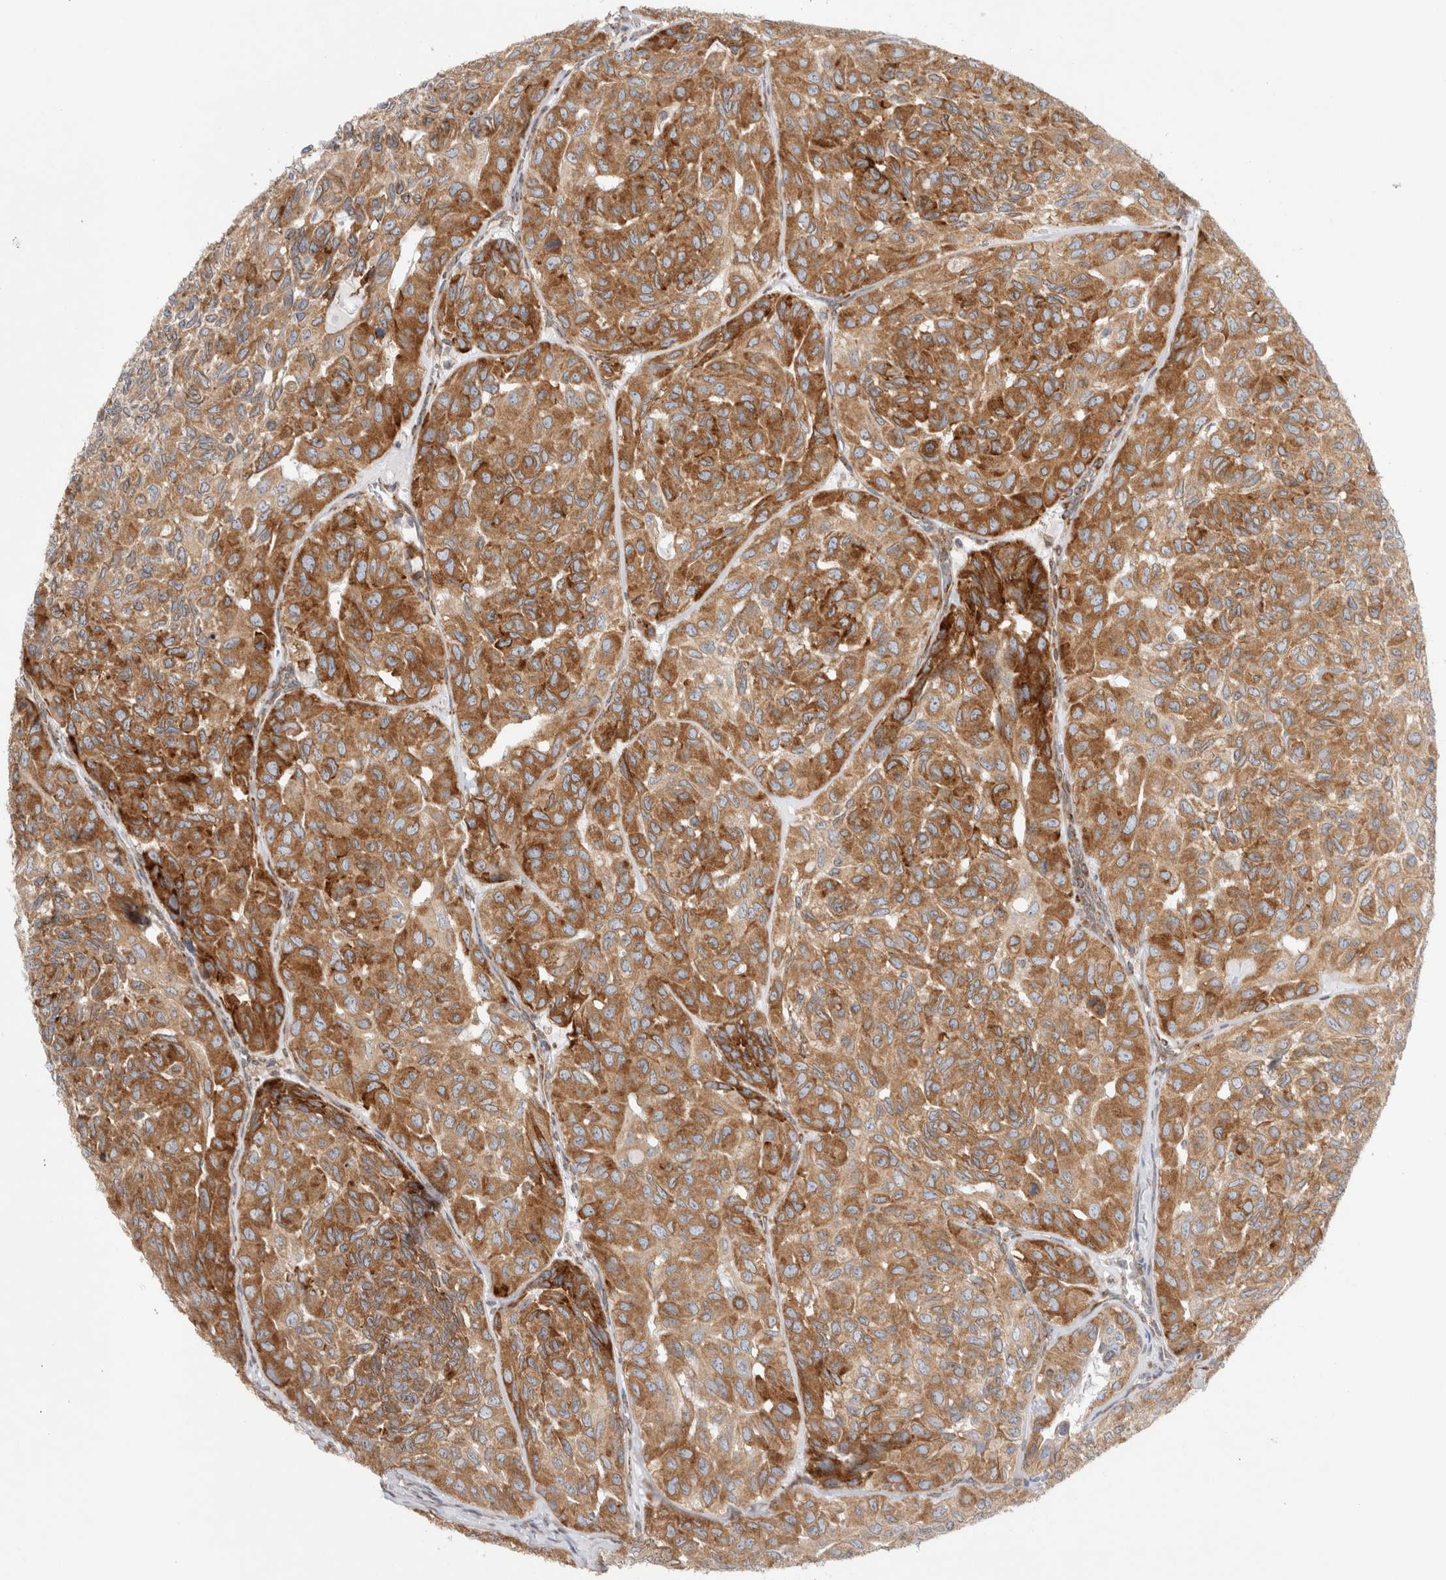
{"staining": {"intensity": "strong", "quantity": ">75%", "location": "cytoplasmic/membranous"}, "tissue": "head and neck cancer", "cell_type": "Tumor cells", "image_type": "cancer", "snomed": [{"axis": "morphology", "description": "Adenocarcinoma, NOS"}, {"axis": "topography", "description": "Salivary gland, NOS"}, {"axis": "topography", "description": "Head-Neck"}], "caption": "Head and neck cancer stained for a protein demonstrates strong cytoplasmic/membranous positivity in tumor cells.", "gene": "CNPY4", "patient": {"sex": "female", "age": 76}}